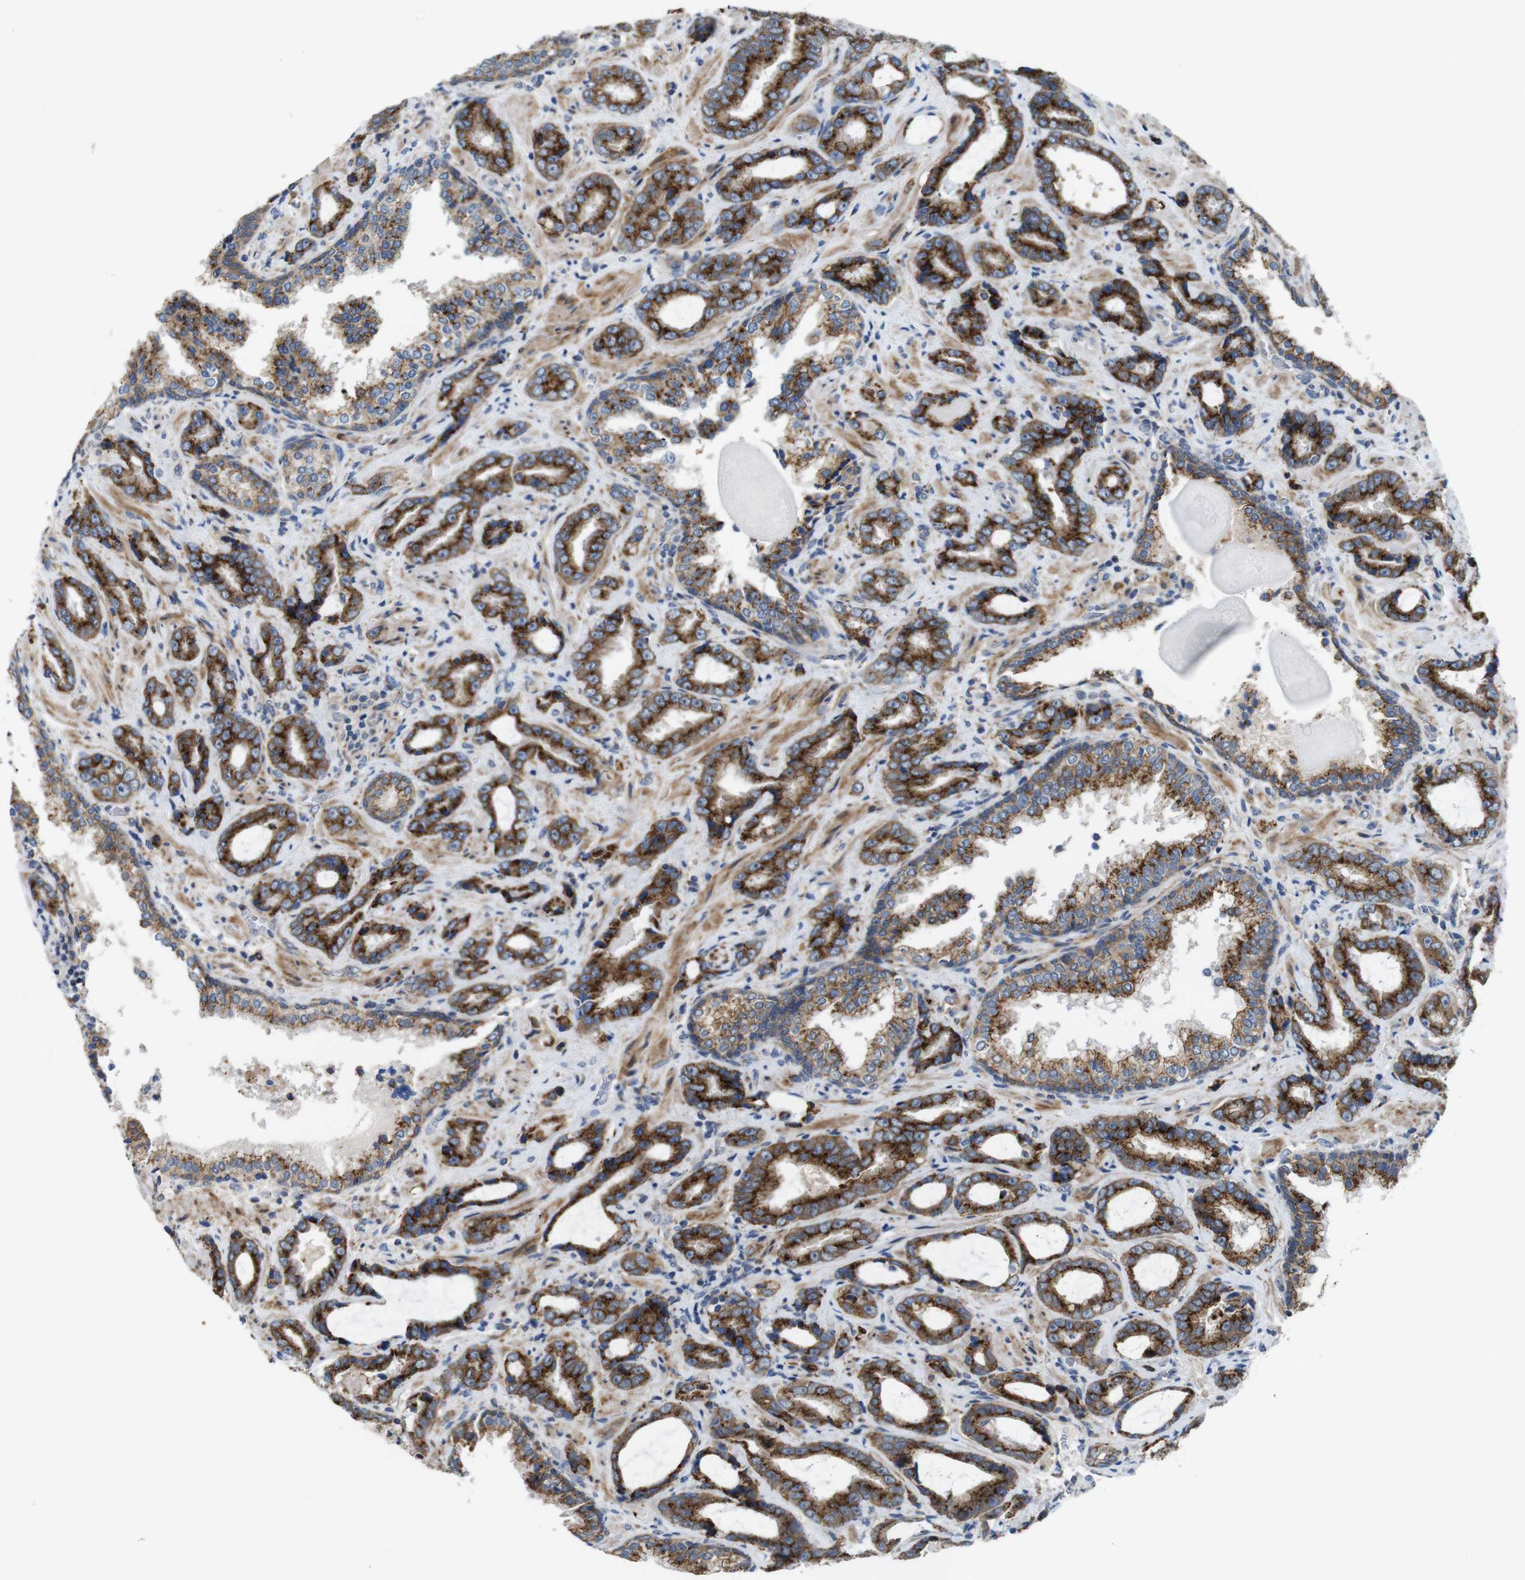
{"staining": {"intensity": "strong", "quantity": ">75%", "location": "cytoplasmic/membranous"}, "tissue": "prostate cancer", "cell_type": "Tumor cells", "image_type": "cancer", "snomed": [{"axis": "morphology", "description": "Adenocarcinoma, Low grade"}, {"axis": "topography", "description": "Prostate"}], "caption": "Brown immunohistochemical staining in prostate adenocarcinoma (low-grade) displays strong cytoplasmic/membranous staining in approximately >75% of tumor cells. The protein is shown in brown color, while the nuclei are stained blue.", "gene": "EFCAB14", "patient": {"sex": "male", "age": 60}}